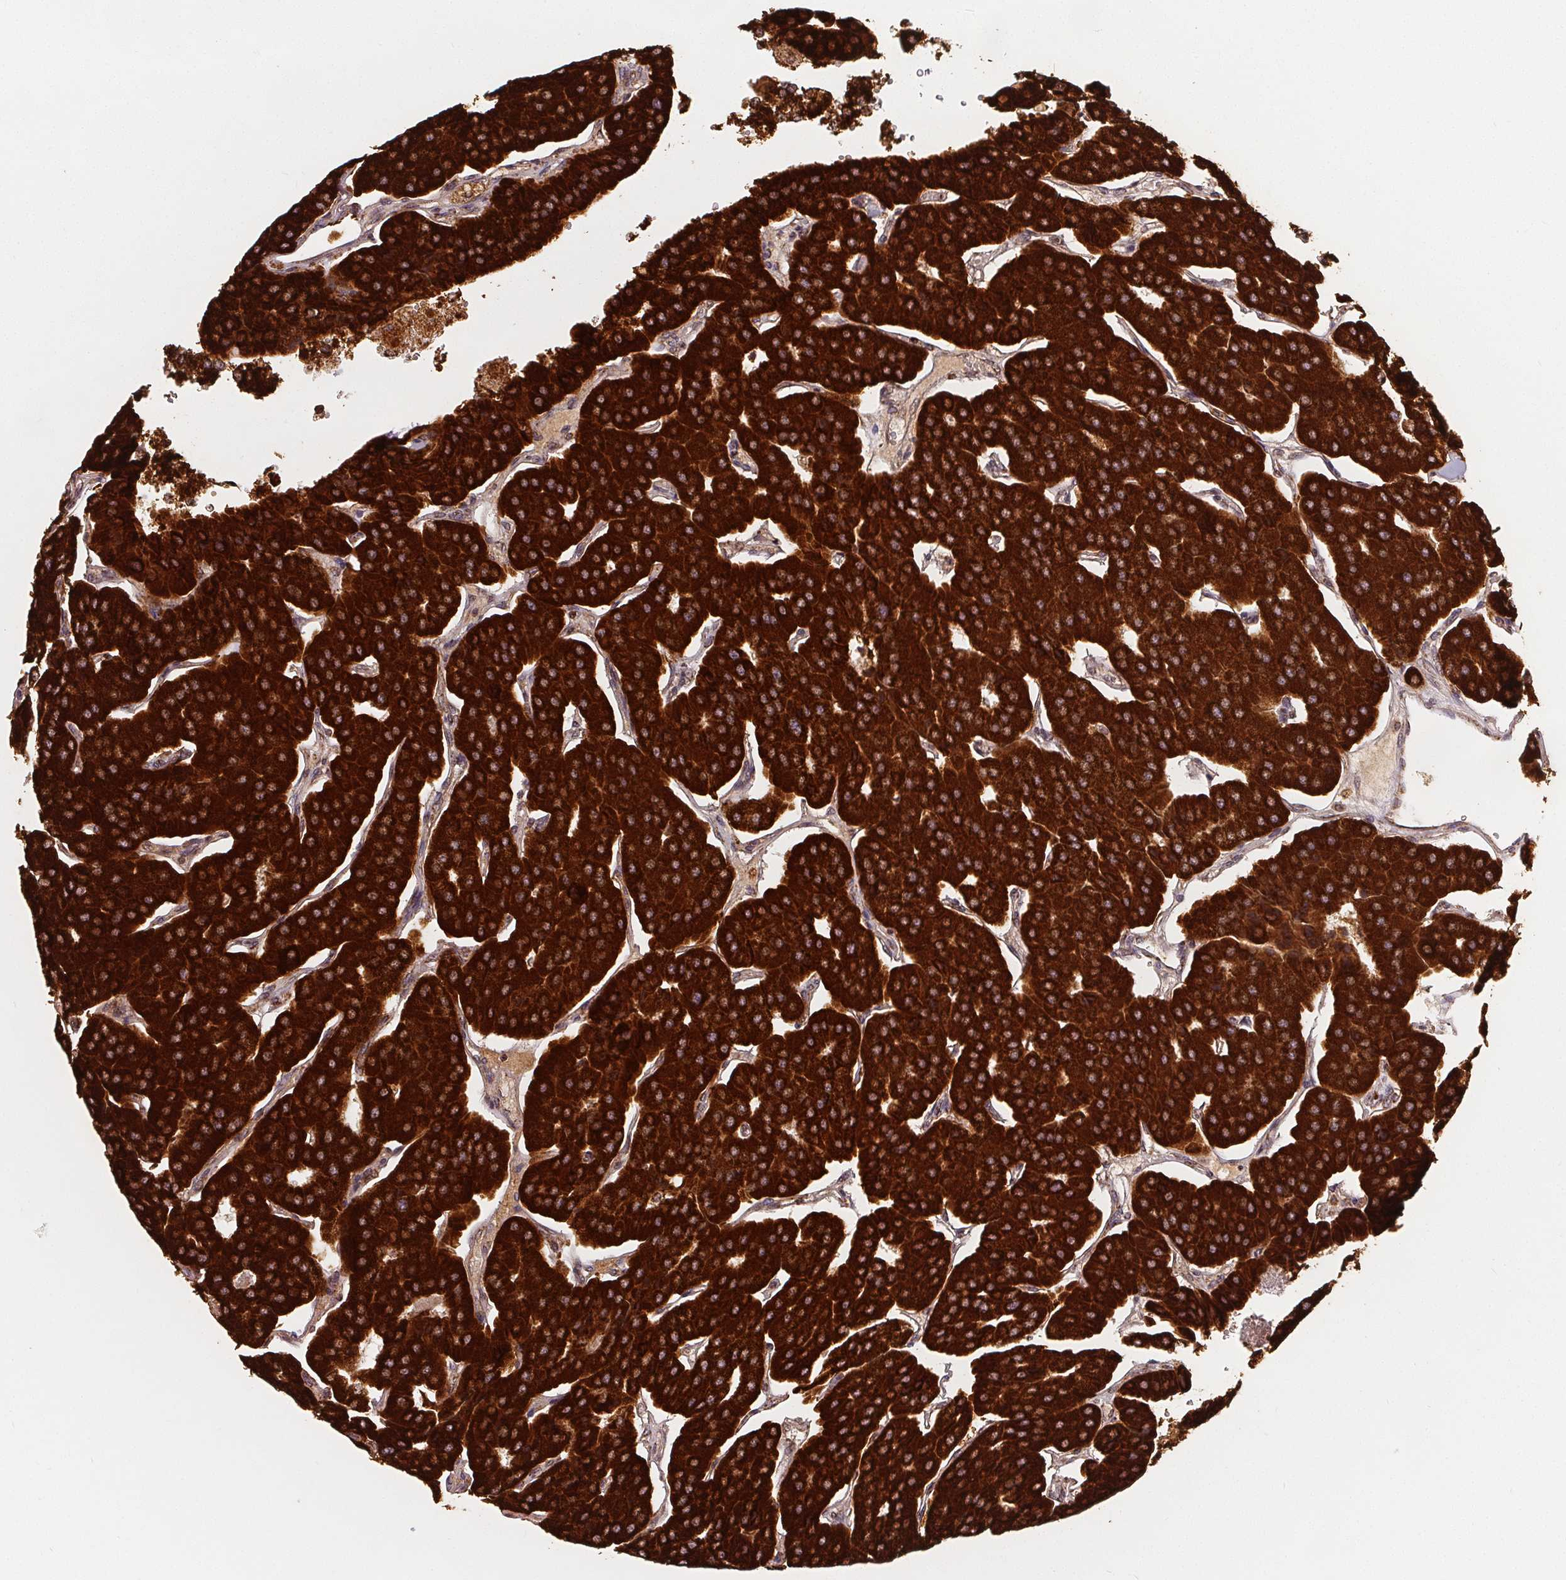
{"staining": {"intensity": "strong", "quantity": ">75%", "location": "cytoplasmic/membranous"}, "tissue": "parathyroid gland", "cell_type": "Glandular cells", "image_type": "normal", "snomed": [{"axis": "morphology", "description": "Normal tissue, NOS"}, {"axis": "morphology", "description": "Adenoma, NOS"}, {"axis": "topography", "description": "Parathyroid gland"}], "caption": "Immunohistochemical staining of normal human parathyroid gland shows >75% levels of strong cytoplasmic/membranous protein expression in approximately >75% of glandular cells. Nuclei are stained in blue.", "gene": "SDHB", "patient": {"sex": "female", "age": 86}}